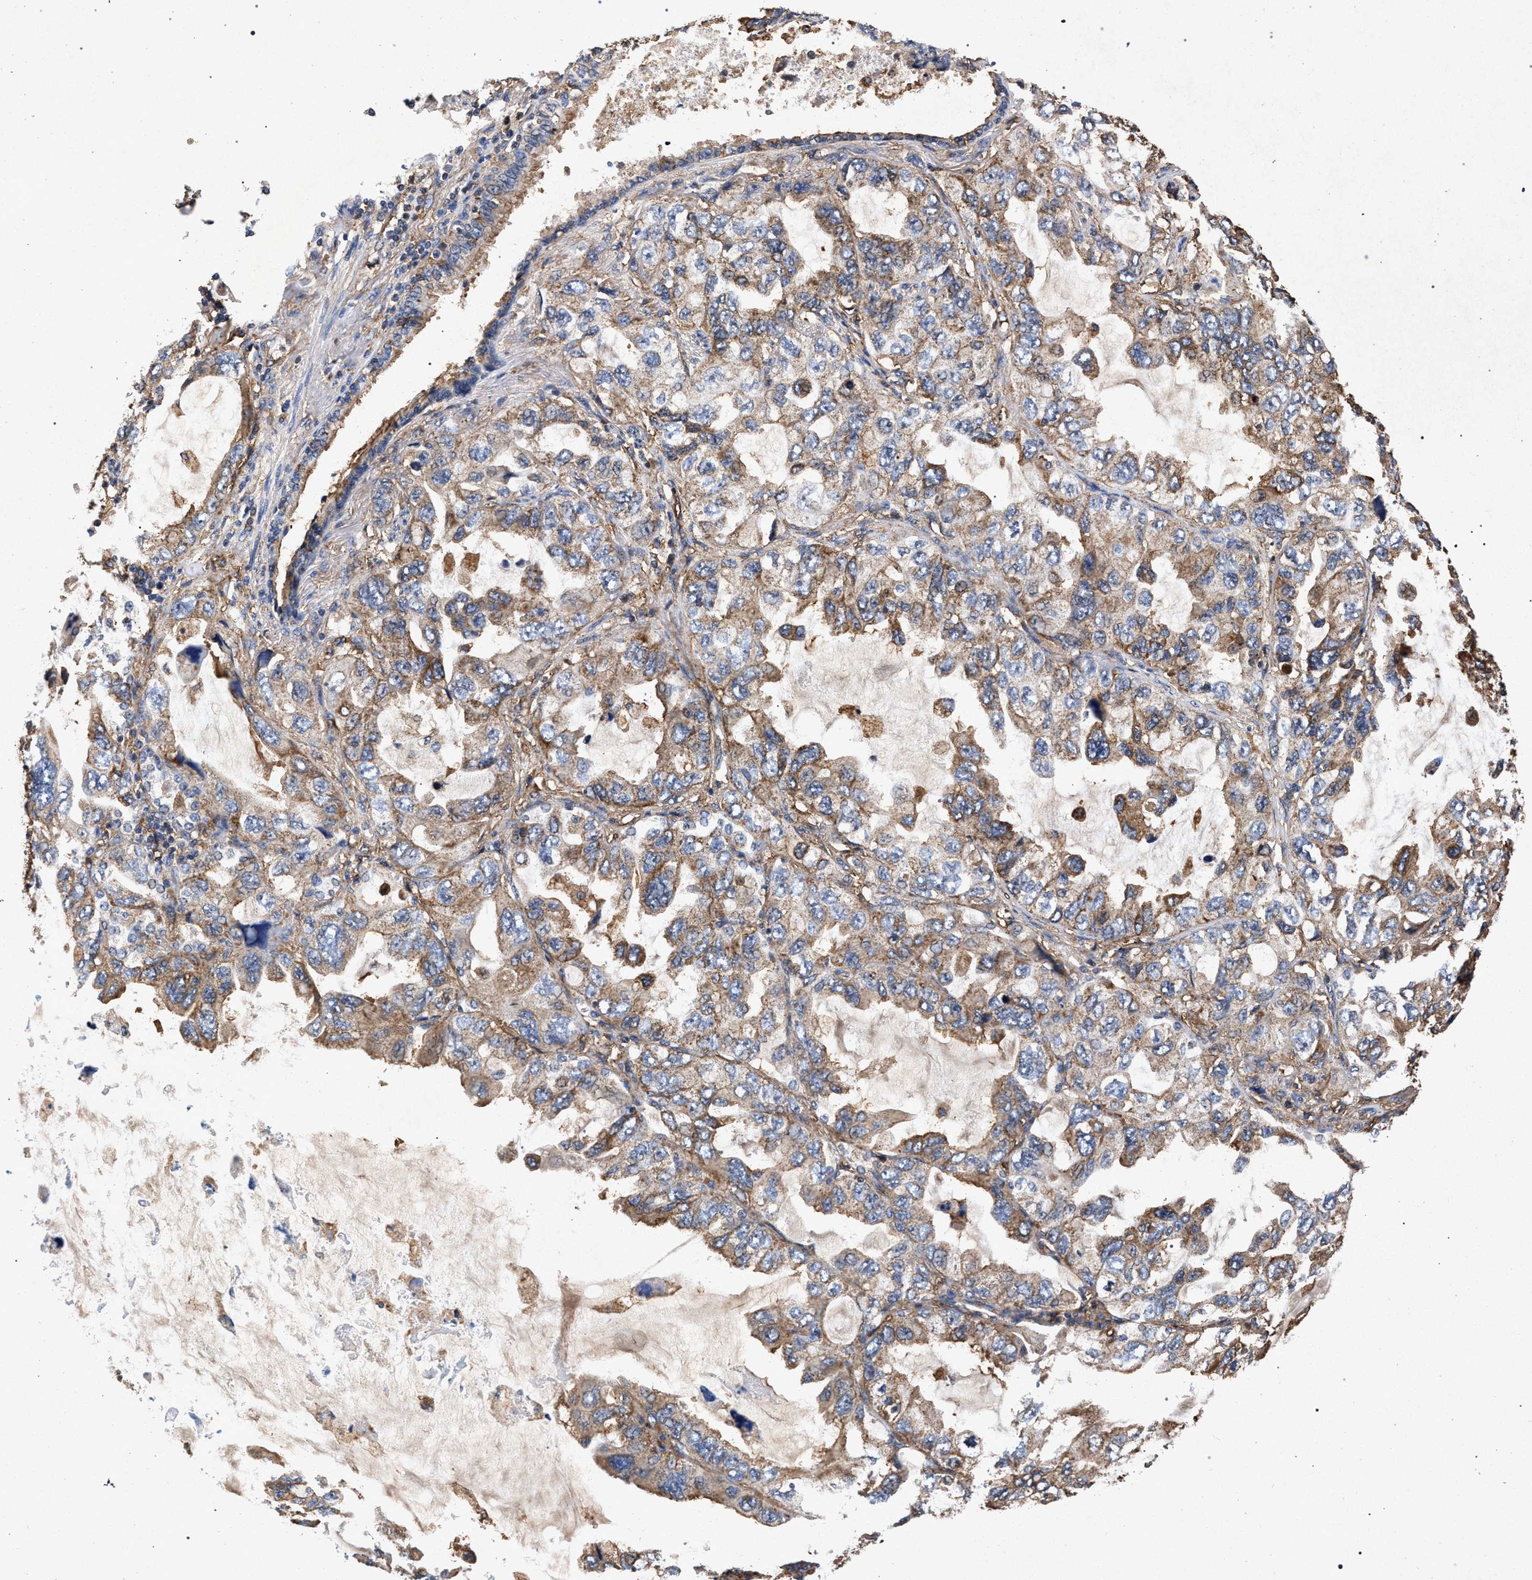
{"staining": {"intensity": "moderate", "quantity": ">75%", "location": "cytoplasmic/membranous"}, "tissue": "lung cancer", "cell_type": "Tumor cells", "image_type": "cancer", "snomed": [{"axis": "morphology", "description": "Squamous cell carcinoma, NOS"}, {"axis": "topography", "description": "Lung"}], "caption": "Lung cancer (squamous cell carcinoma) stained for a protein displays moderate cytoplasmic/membranous positivity in tumor cells.", "gene": "MARCKS", "patient": {"sex": "female", "age": 73}}